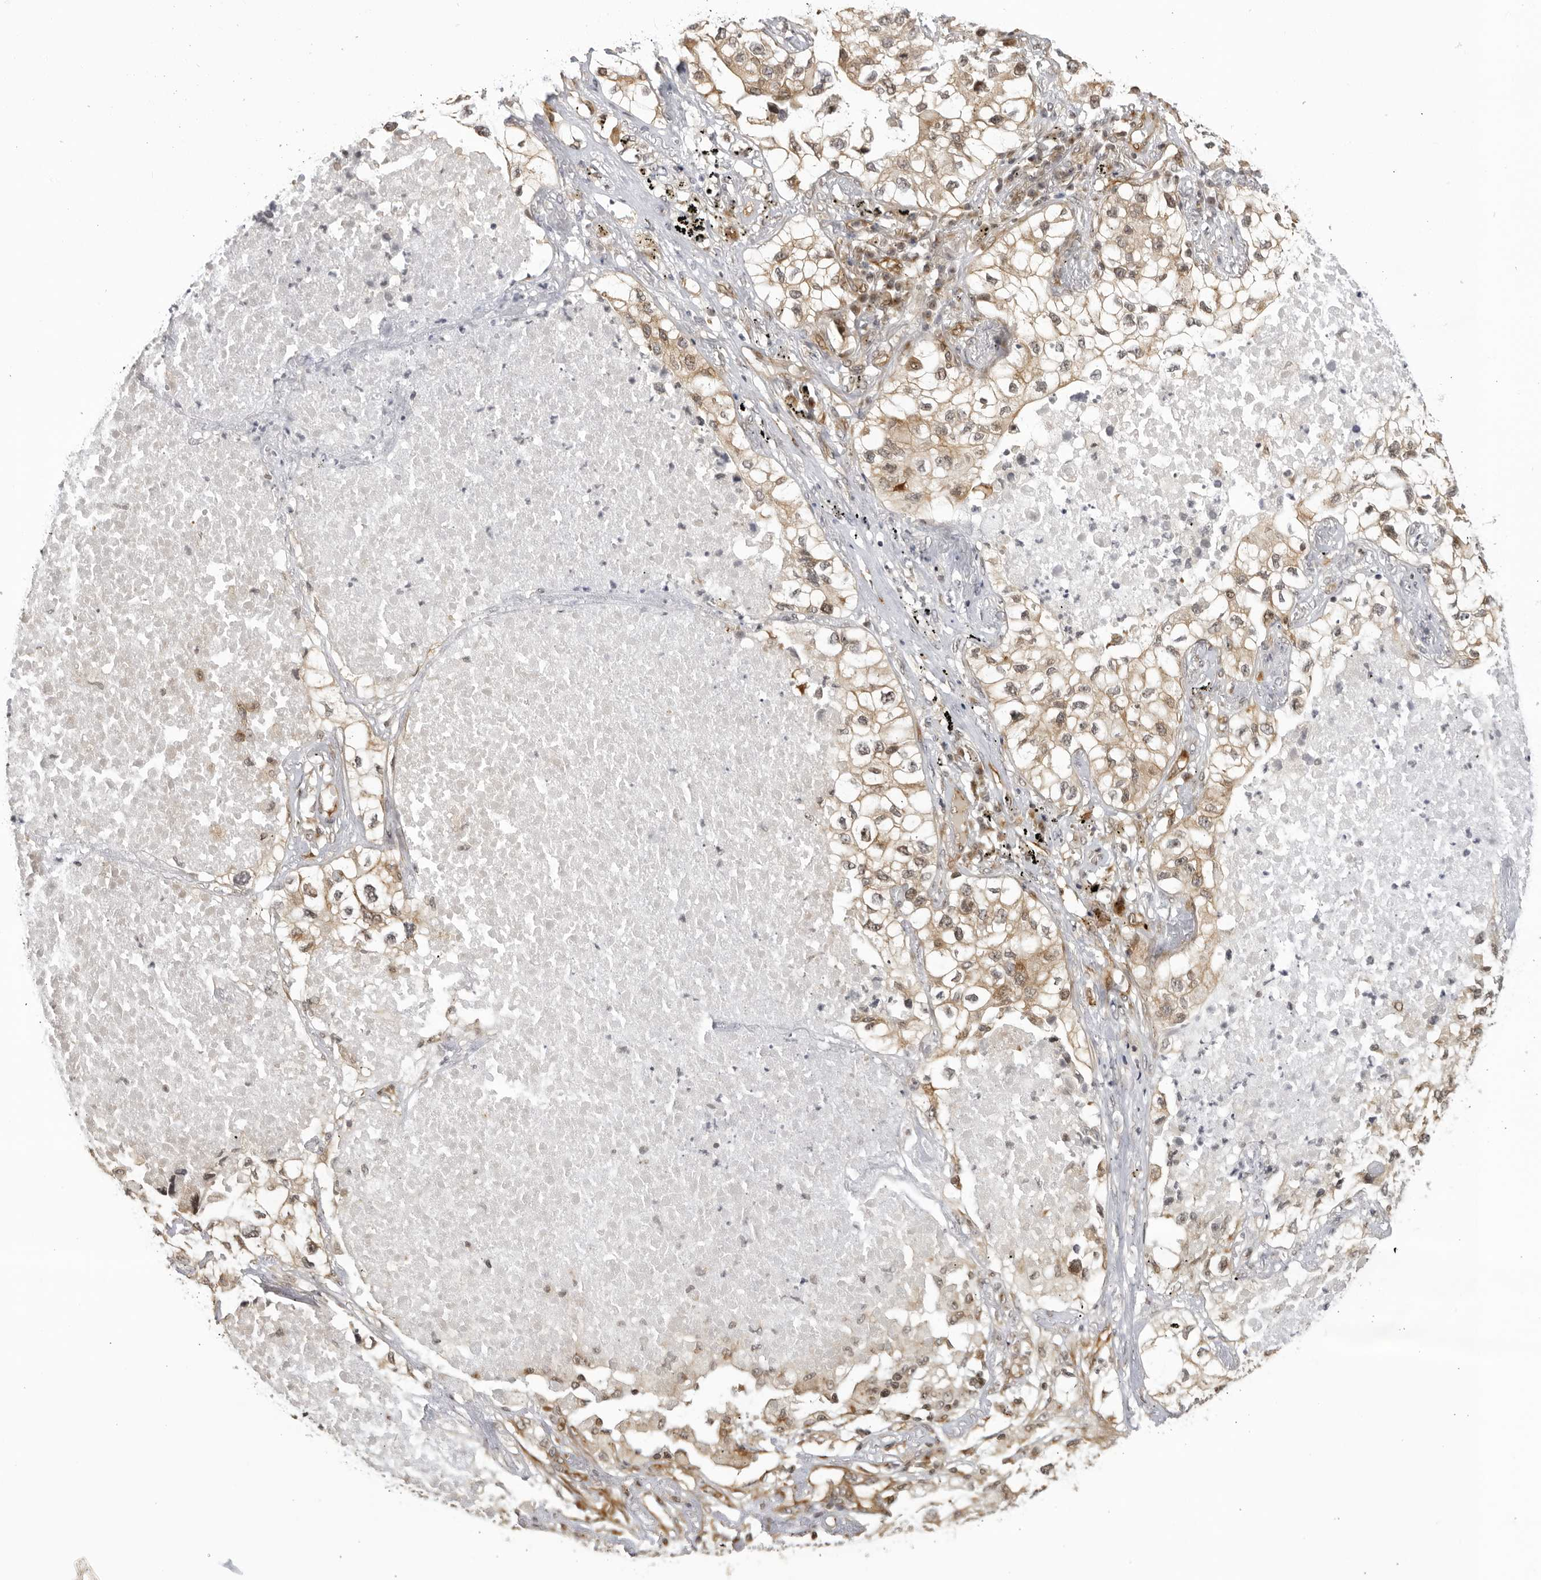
{"staining": {"intensity": "moderate", "quantity": "<25%", "location": "cytoplasmic/membranous"}, "tissue": "lung cancer", "cell_type": "Tumor cells", "image_type": "cancer", "snomed": [{"axis": "morphology", "description": "Adenocarcinoma, NOS"}, {"axis": "topography", "description": "Lung"}], "caption": "Protein positivity by immunohistochemistry (IHC) reveals moderate cytoplasmic/membranous staining in about <25% of tumor cells in lung adenocarcinoma.", "gene": "CNBD1", "patient": {"sex": "male", "age": 63}}